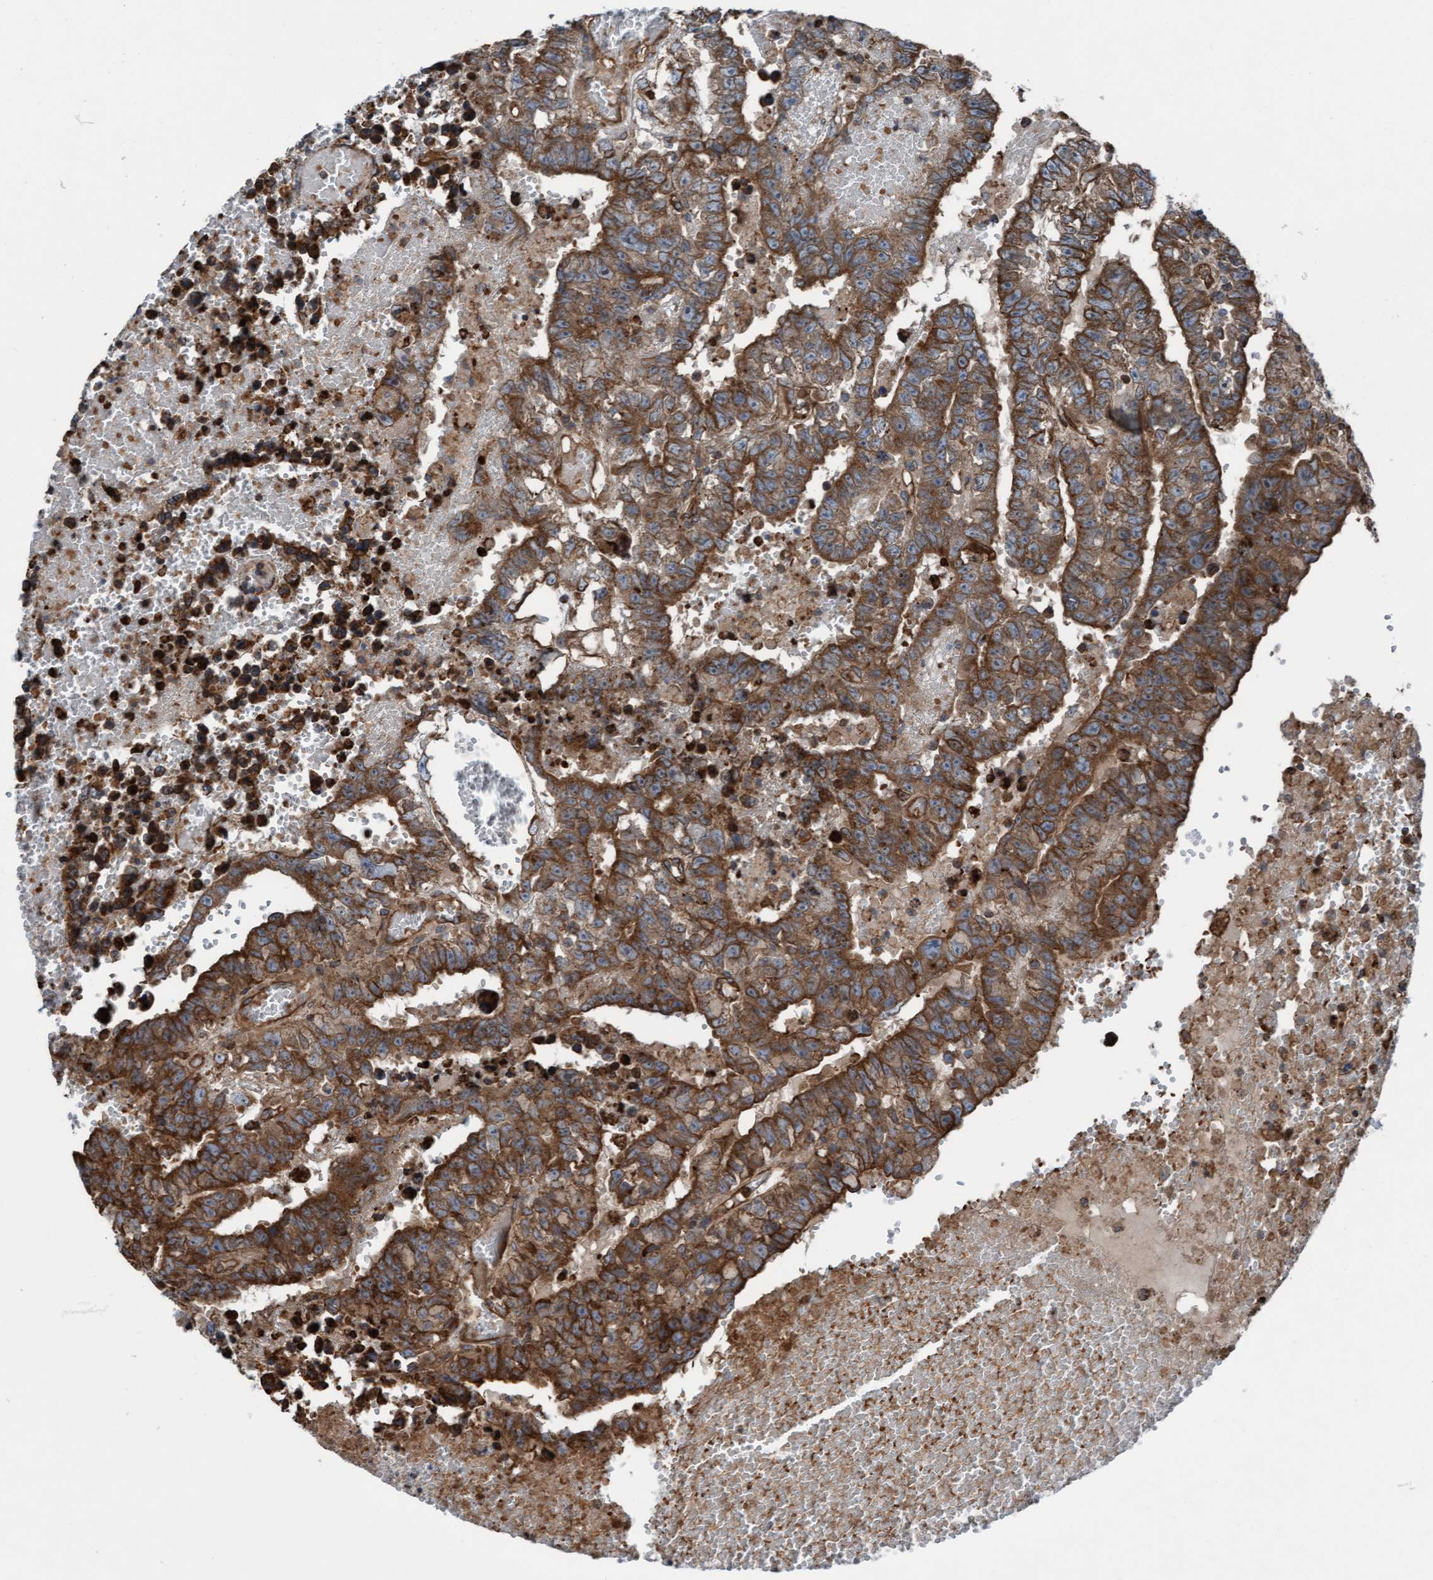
{"staining": {"intensity": "strong", "quantity": ">75%", "location": "cytoplasmic/membranous"}, "tissue": "testis cancer", "cell_type": "Tumor cells", "image_type": "cancer", "snomed": [{"axis": "morphology", "description": "Carcinoma, Embryonal, NOS"}, {"axis": "topography", "description": "Testis"}], "caption": "The photomicrograph displays immunohistochemical staining of testis embryonal carcinoma. There is strong cytoplasmic/membranous expression is present in approximately >75% of tumor cells. The staining was performed using DAB to visualize the protein expression in brown, while the nuclei were stained in blue with hematoxylin (Magnification: 20x).", "gene": "RAP1GAP2", "patient": {"sex": "male", "age": 25}}